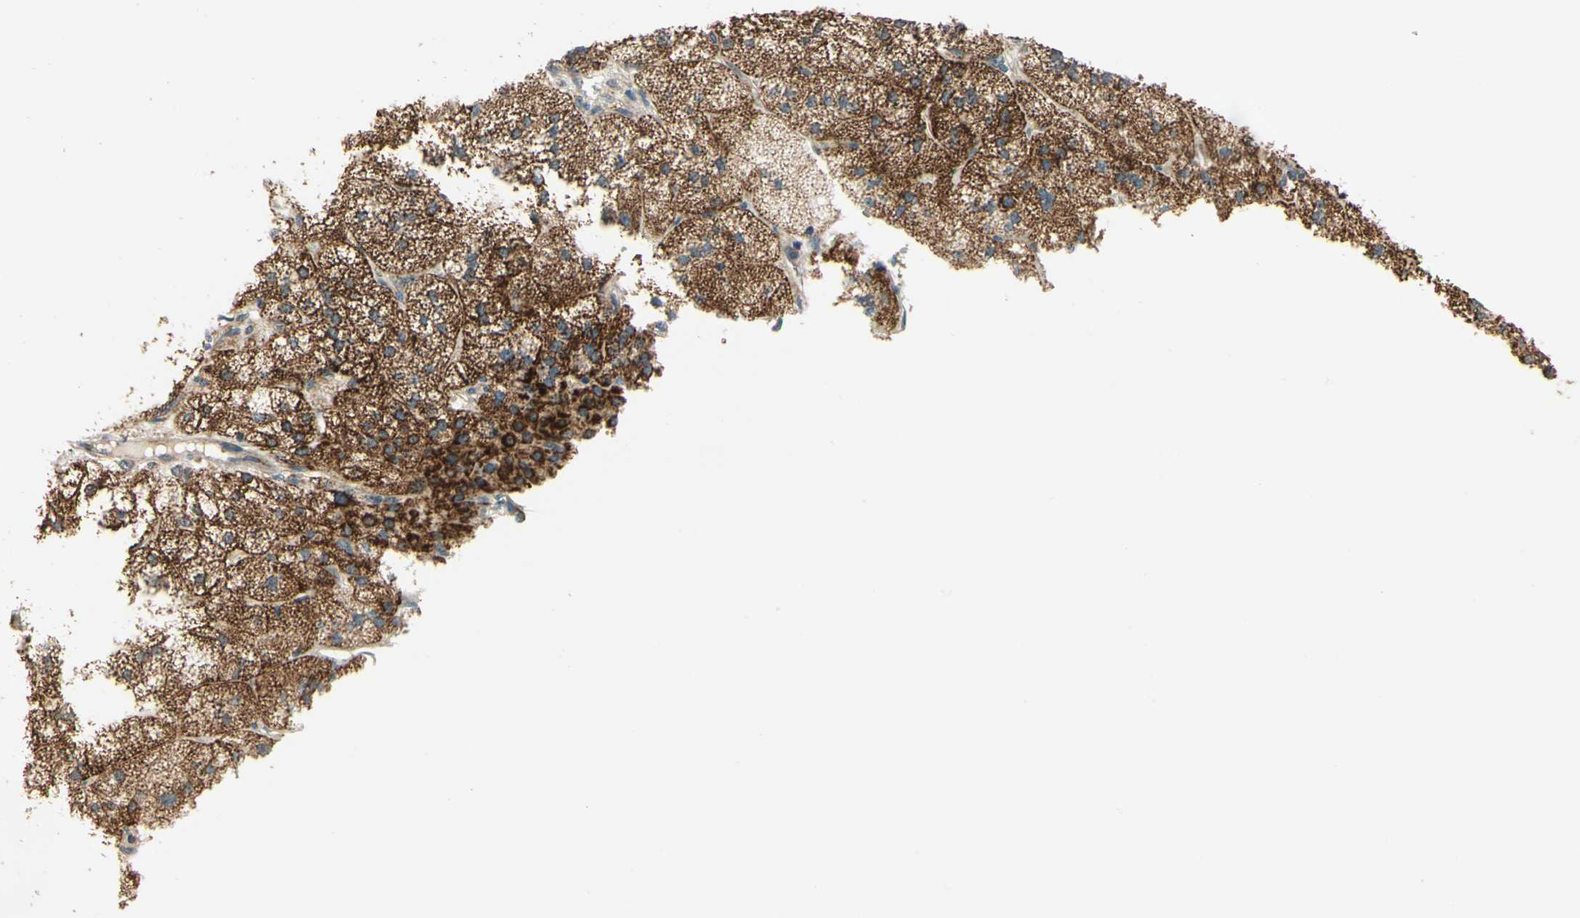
{"staining": {"intensity": "strong", "quantity": ">75%", "location": "cytoplasmic/membranous"}, "tissue": "adrenal gland", "cell_type": "Glandular cells", "image_type": "normal", "snomed": [{"axis": "morphology", "description": "Normal tissue, NOS"}, {"axis": "topography", "description": "Adrenal gland"}], "caption": "Immunohistochemistry of normal human adrenal gland reveals high levels of strong cytoplasmic/membranous staining in approximately >75% of glandular cells. Immunohistochemistry (ihc) stains the protein of interest in brown and the nuclei are stained blue.", "gene": "EPHB3", "patient": {"sex": "female", "age": 60}}